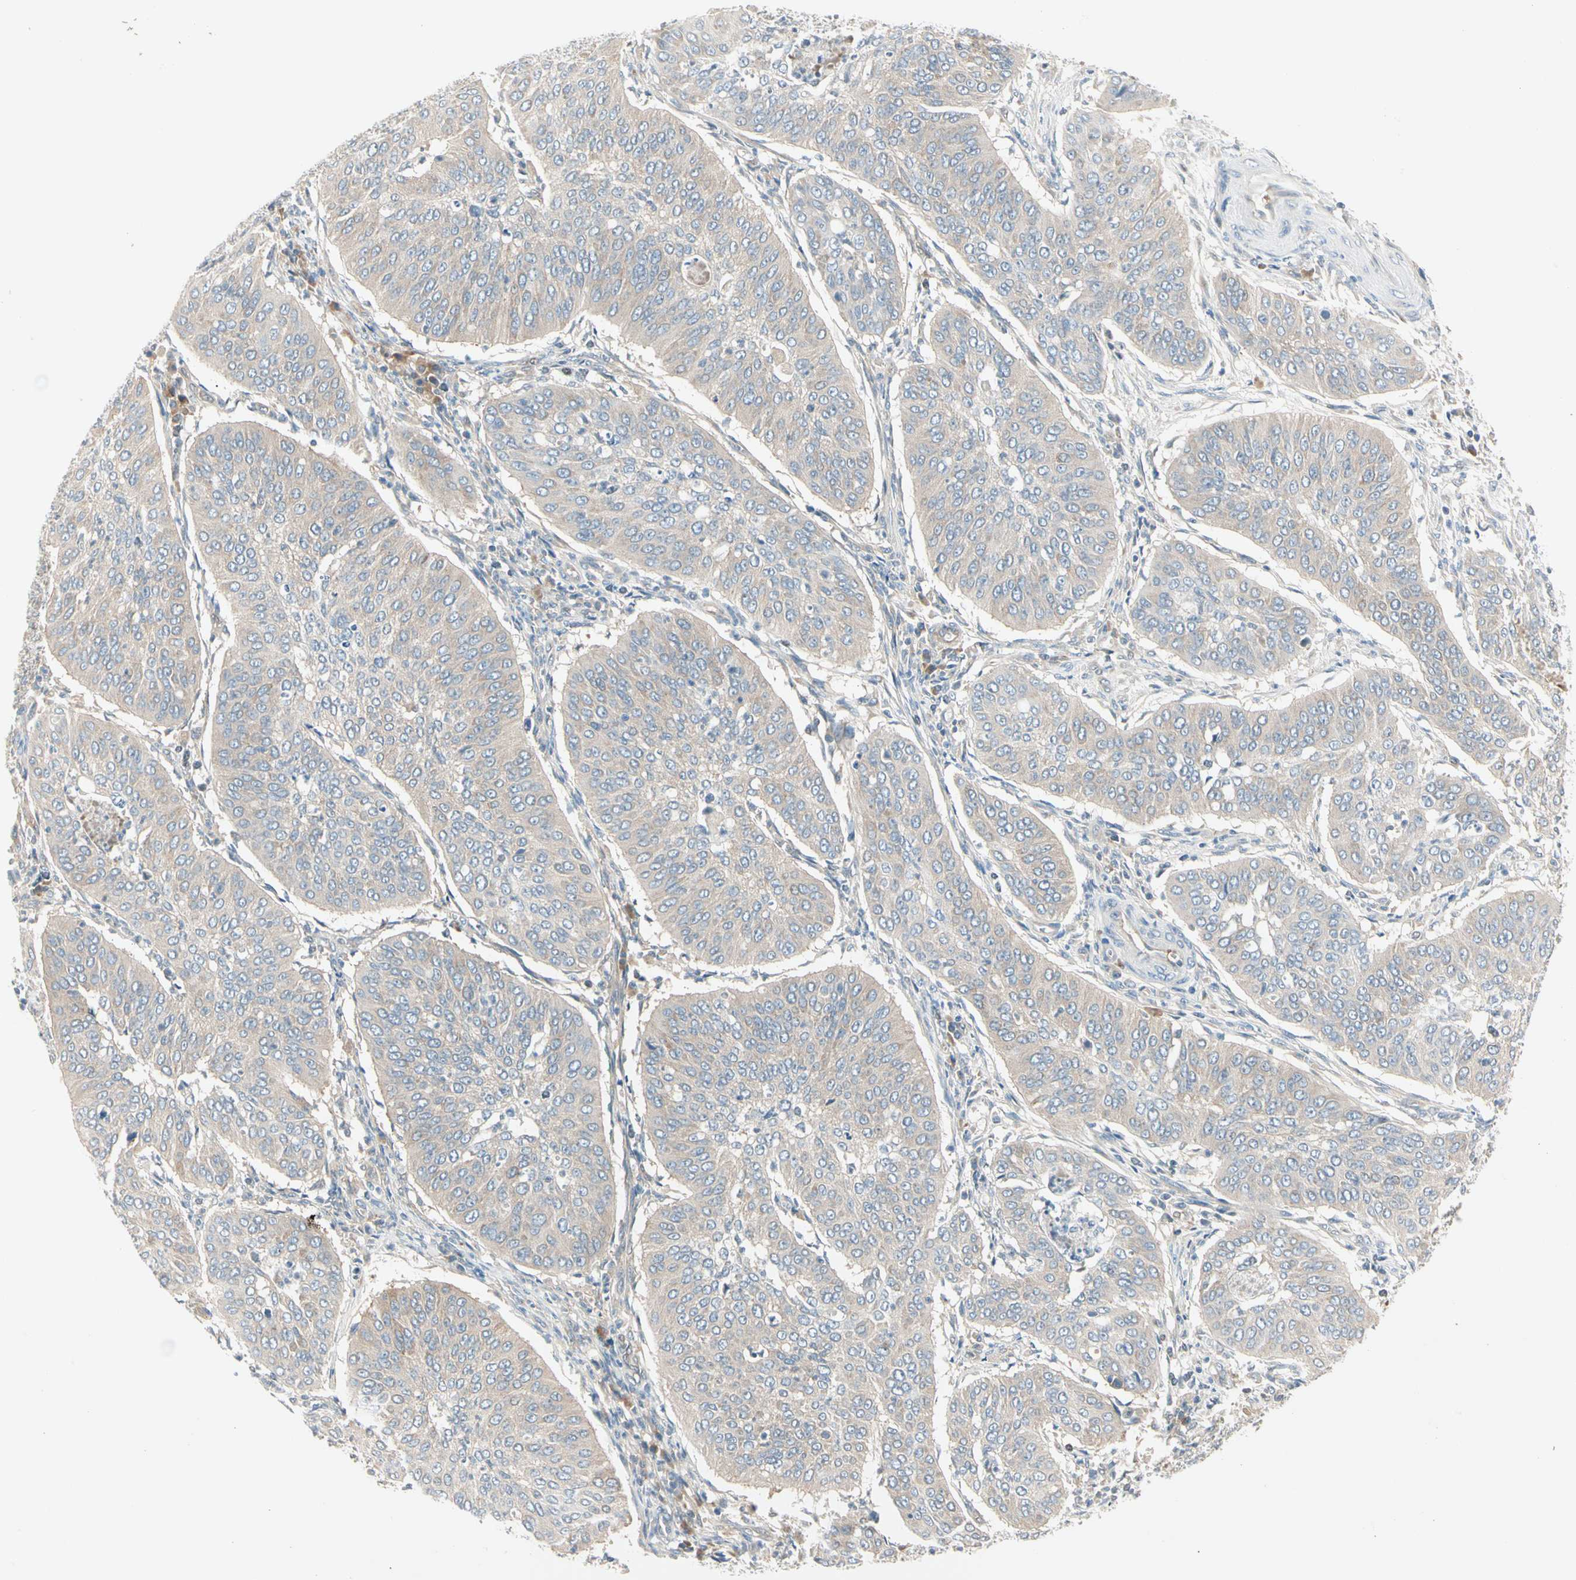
{"staining": {"intensity": "weak", "quantity": "<25%", "location": "cytoplasmic/membranous"}, "tissue": "cervical cancer", "cell_type": "Tumor cells", "image_type": "cancer", "snomed": [{"axis": "morphology", "description": "Normal tissue, NOS"}, {"axis": "morphology", "description": "Squamous cell carcinoma, NOS"}, {"axis": "topography", "description": "Cervix"}], "caption": "Immunohistochemical staining of human cervical cancer (squamous cell carcinoma) reveals no significant expression in tumor cells.", "gene": "IL1R1", "patient": {"sex": "female", "age": 39}}